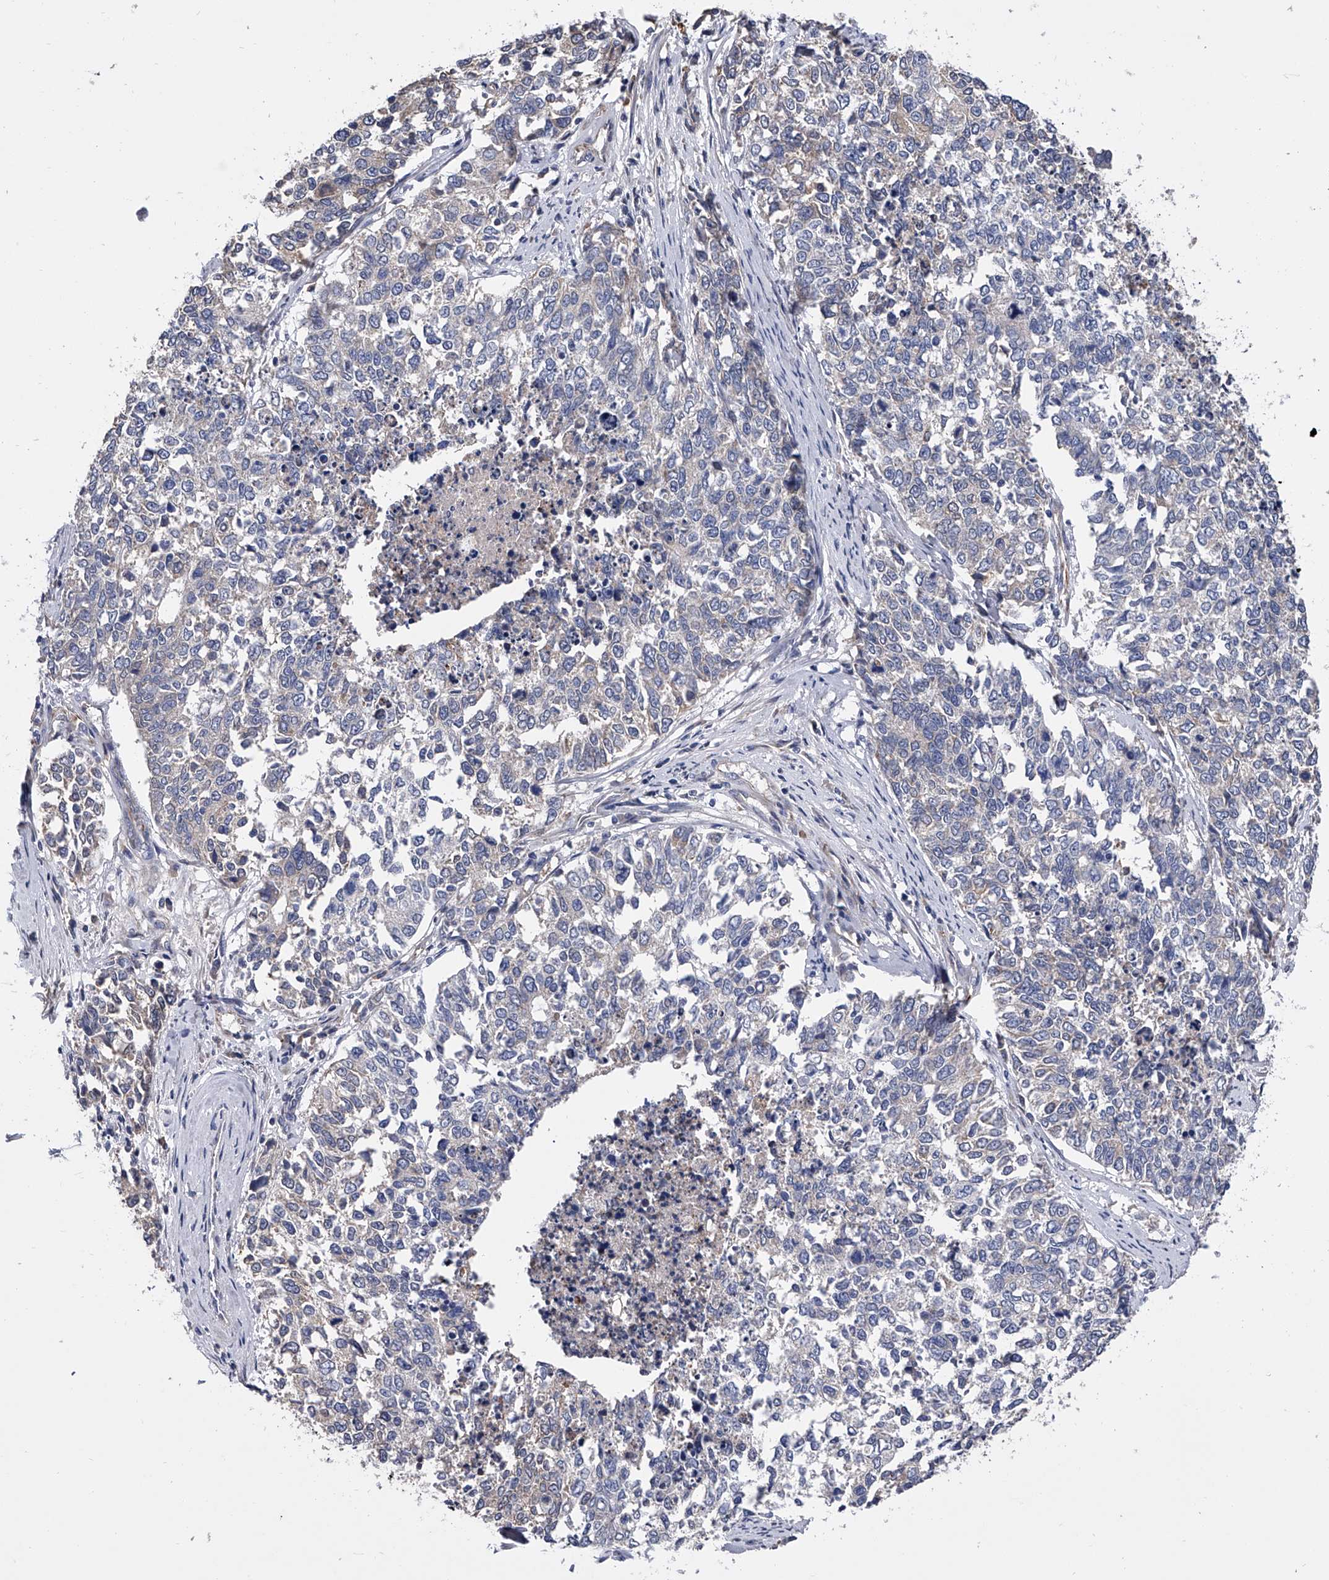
{"staining": {"intensity": "negative", "quantity": "none", "location": "none"}, "tissue": "cervical cancer", "cell_type": "Tumor cells", "image_type": "cancer", "snomed": [{"axis": "morphology", "description": "Squamous cell carcinoma, NOS"}, {"axis": "topography", "description": "Cervix"}], "caption": "IHC micrograph of neoplastic tissue: human cervical squamous cell carcinoma stained with DAB (3,3'-diaminobenzidine) demonstrates no significant protein positivity in tumor cells.", "gene": "EFCAB7", "patient": {"sex": "female", "age": 63}}